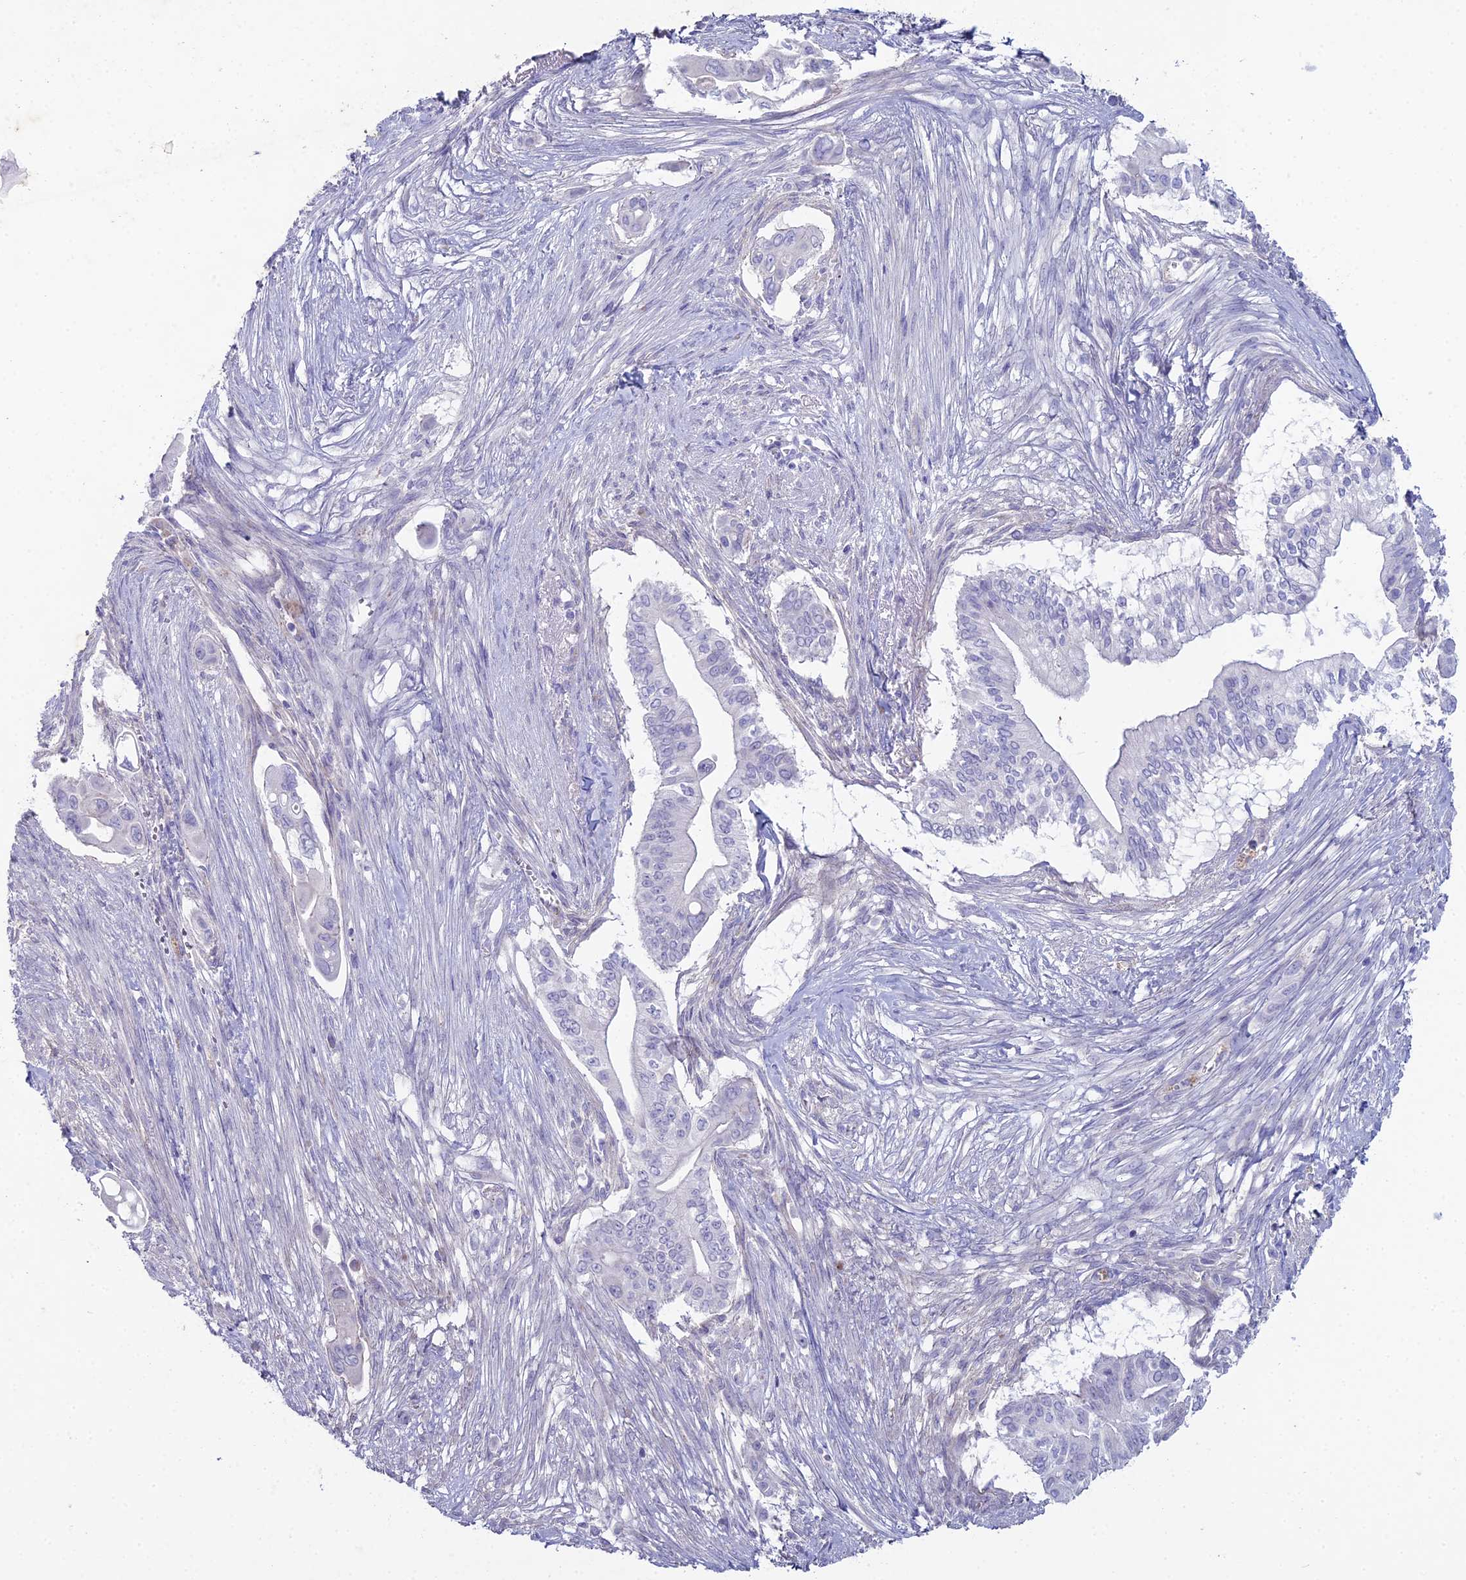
{"staining": {"intensity": "negative", "quantity": "none", "location": "none"}, "tissue": "pancreatic cancer", "cell_type": "Tumor cells", "image_type": "cancer", "snomed": [{"axis": "morphology", "description": "Adenocarcinoma, NOS"}, {"axis": "topography", "description": "Pancreas"}], "caption": "An IHC photomicrograph of pancreatic cancer is shown. There is no staining in tumor cells of pancreatic cancer.", "gene": "NCAM1", "patient": {"sex": "male", "age": 68}}